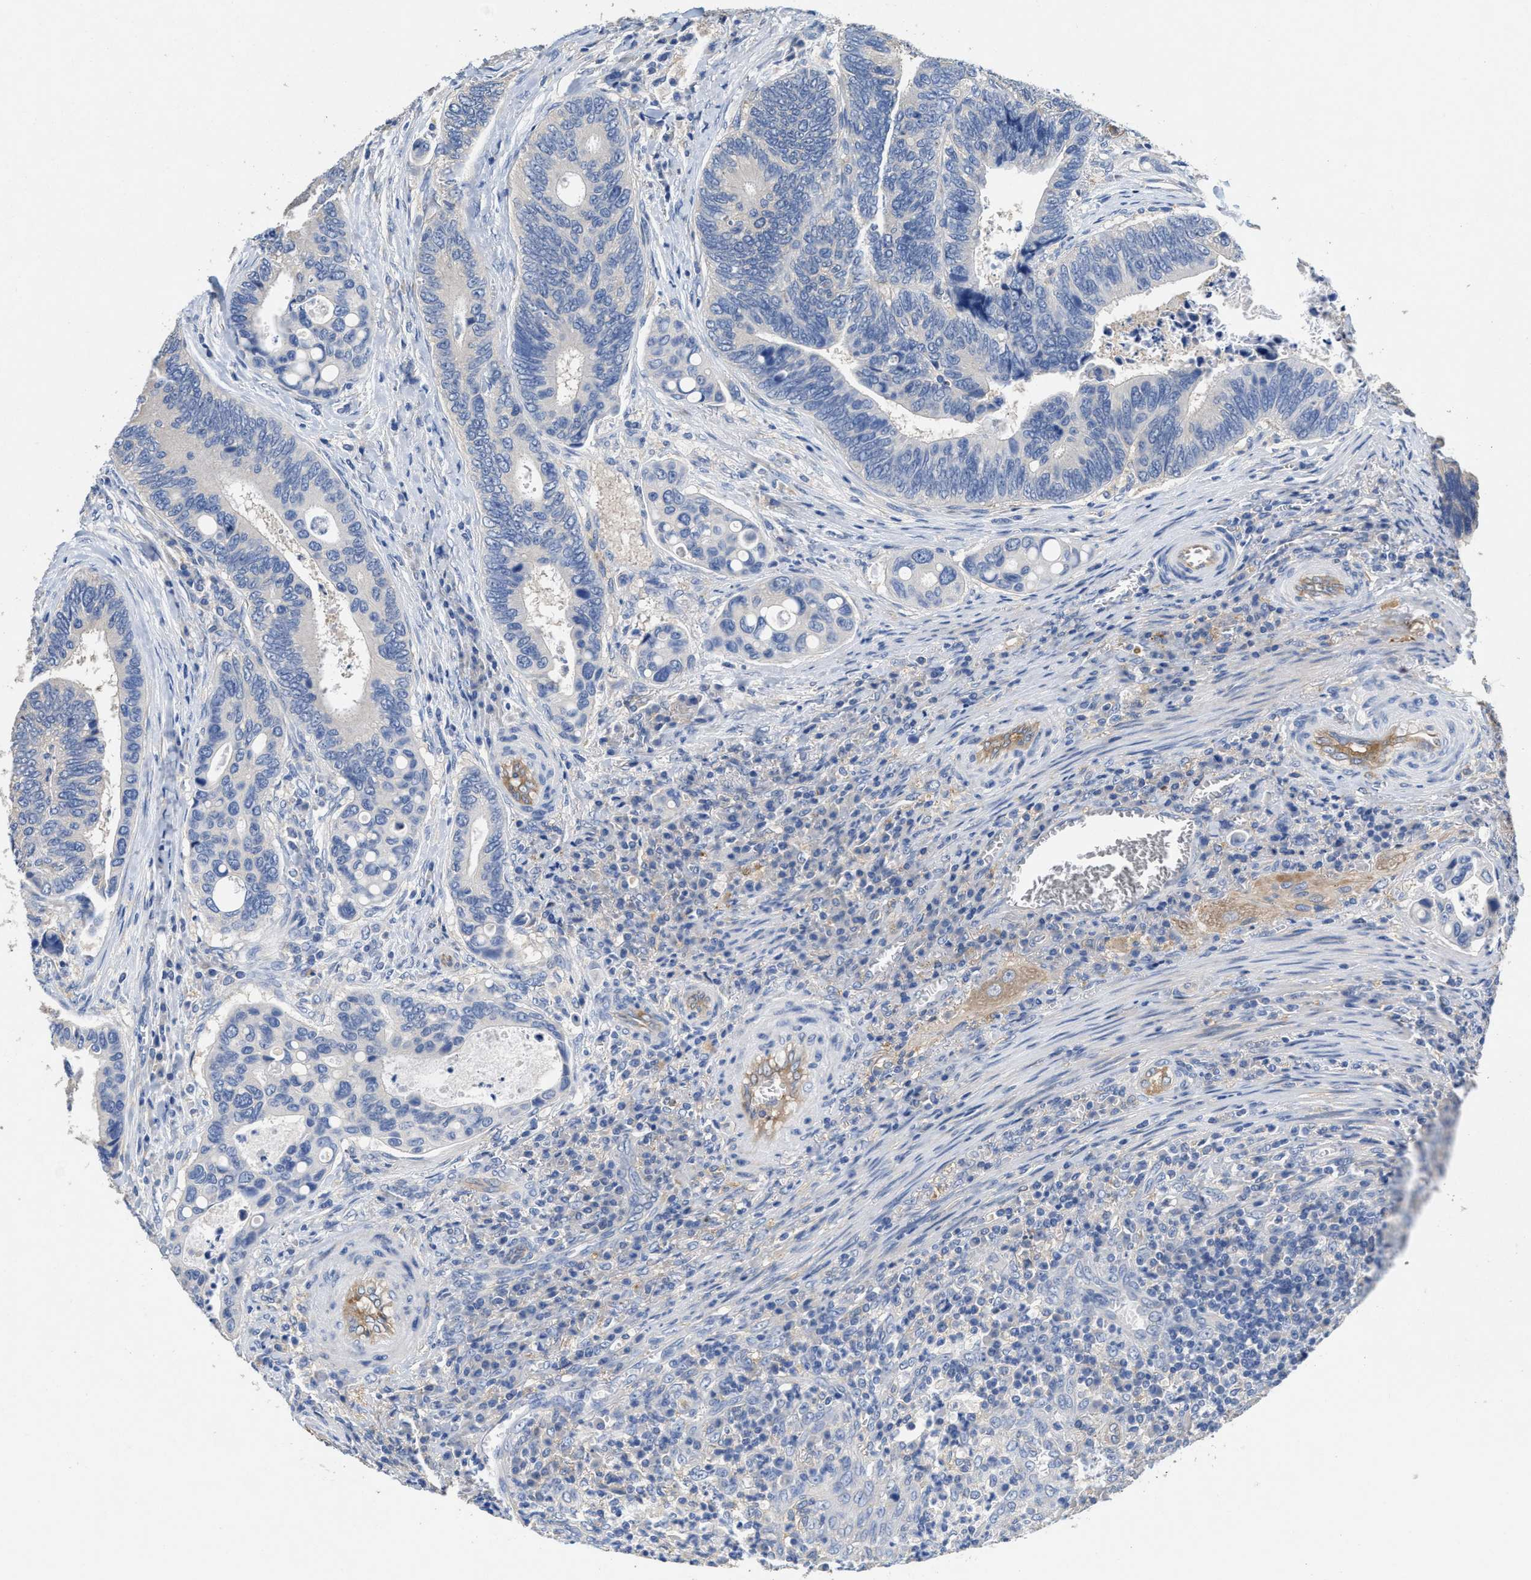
{"staining": {"intensity": "negative", "quantity": "none", "location": "none"}, "tissue": "colorectal cancer", "cell_type": "Tumor cells", "image_type": "cancer", "snomed": [{"axis": "morphology", "description": "Inflammation, NOS"}, {"axis": "morphology", "description": "Adenocarcinoma, NOS"}, {"axis": "topography", "description": "Colon"}], "caption": "High power microscopy micrograph of an immunohistochemistry histopathology image of adenocarcinoma (colorectal), revealing no significant staining in tumor cells. (DAB immunohistochemistry with hematoxylin counter stain).", "gene": "PEG10", "patient": {"sex": "male", "age": 72}}